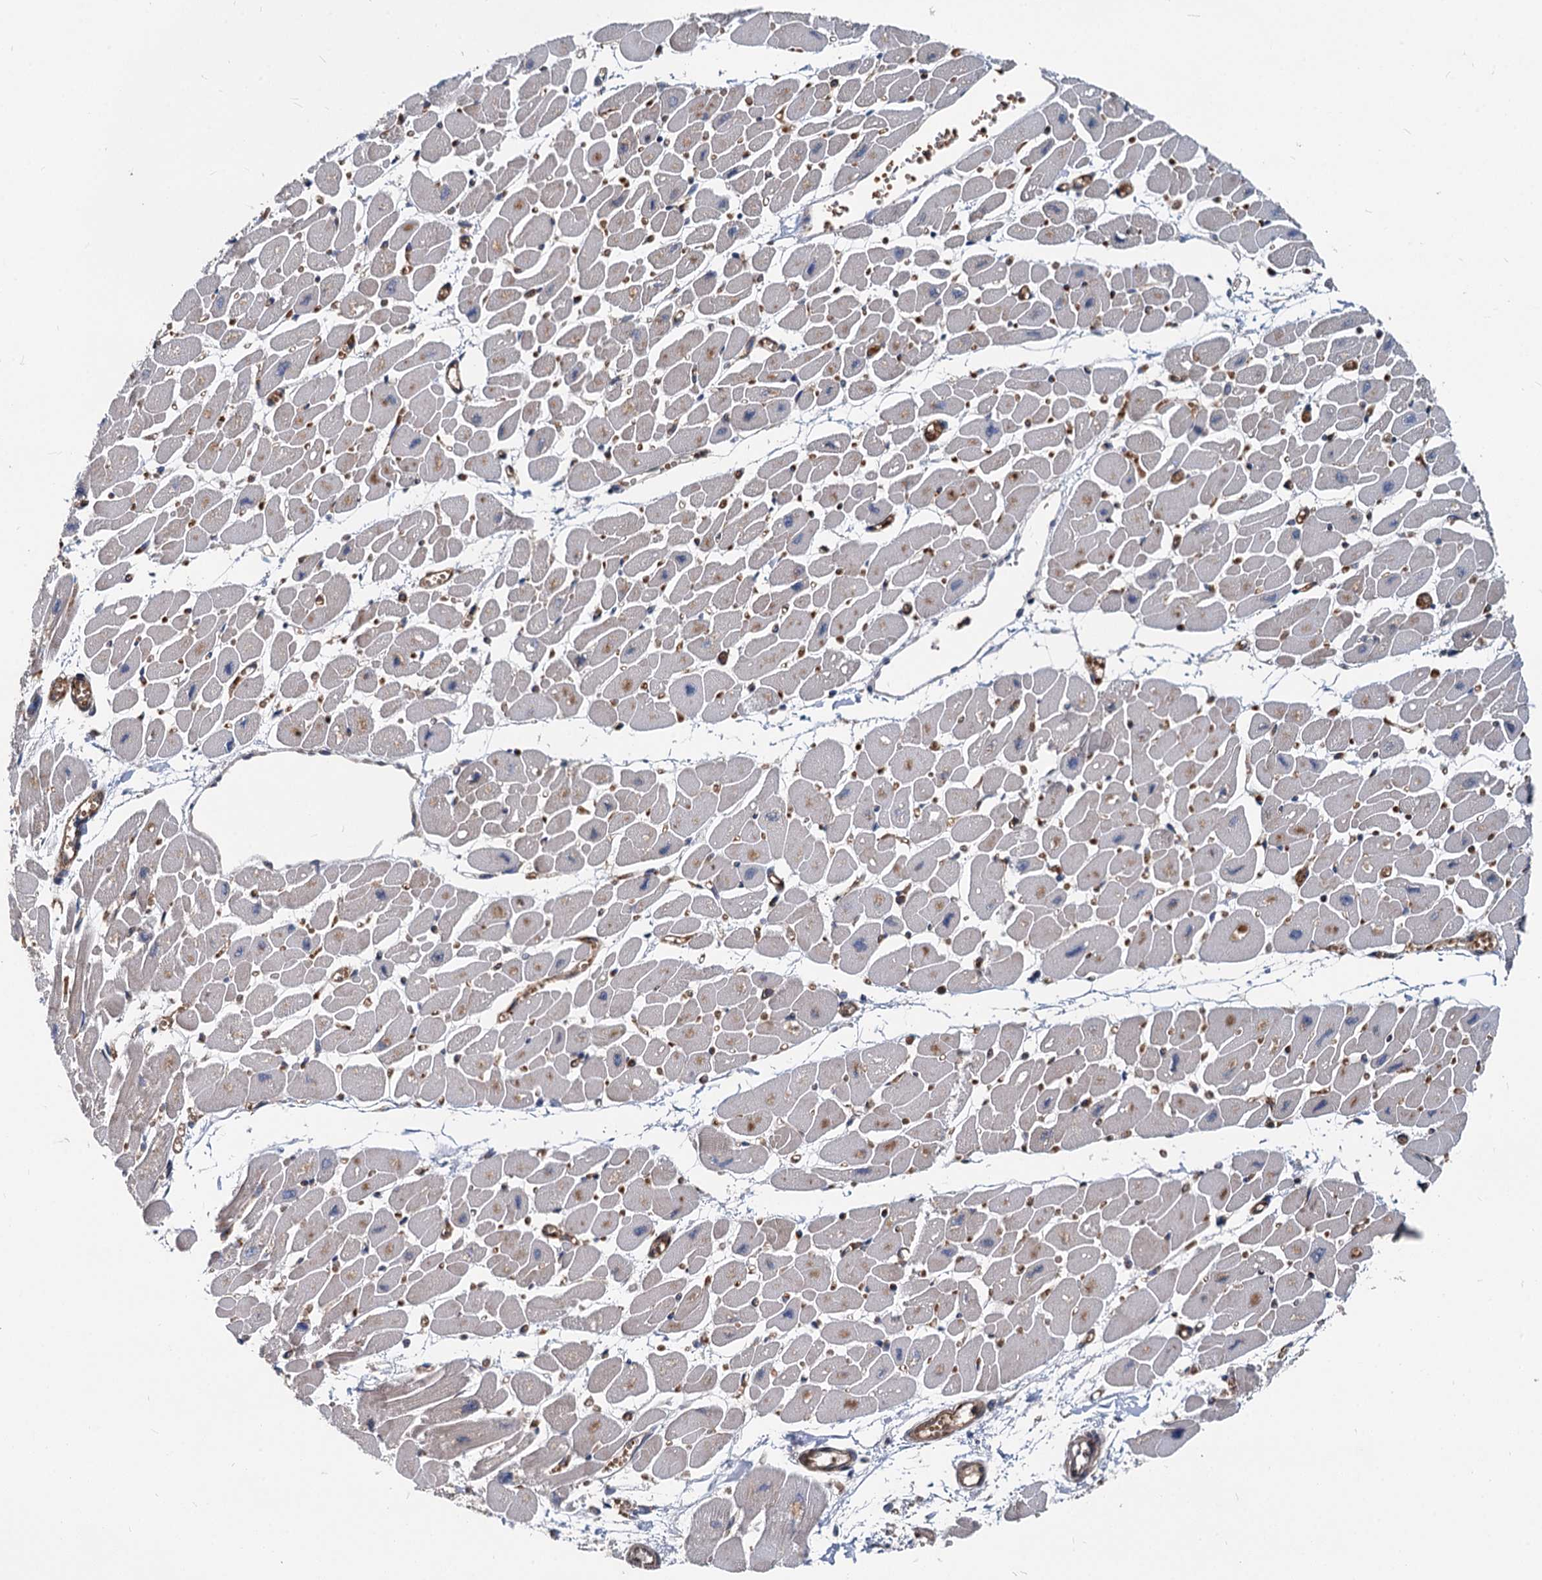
{"staining": {"intensity": "moderate", "quantity": "<25%", "location": "cytoplasmic/membranous"}, "tissue": "heart muscle", "cell_type": "Cardiomyocytes", "image_type": "normal", "snomed": [{"axis": "morphology", "description": "Normal tissue, NOS"}, {"axis": "topography", "description": "Heart"}], "caption": "DAB (3,3'-diaminobenzidine) immunohistochemical staining of normal human heart muscle reveals moderate cytoplasmic/membranous protein expression in about <25% of cardiomyocytes.", "gene": "STIM1", "patient": {"sex": "female", "age": 54}}